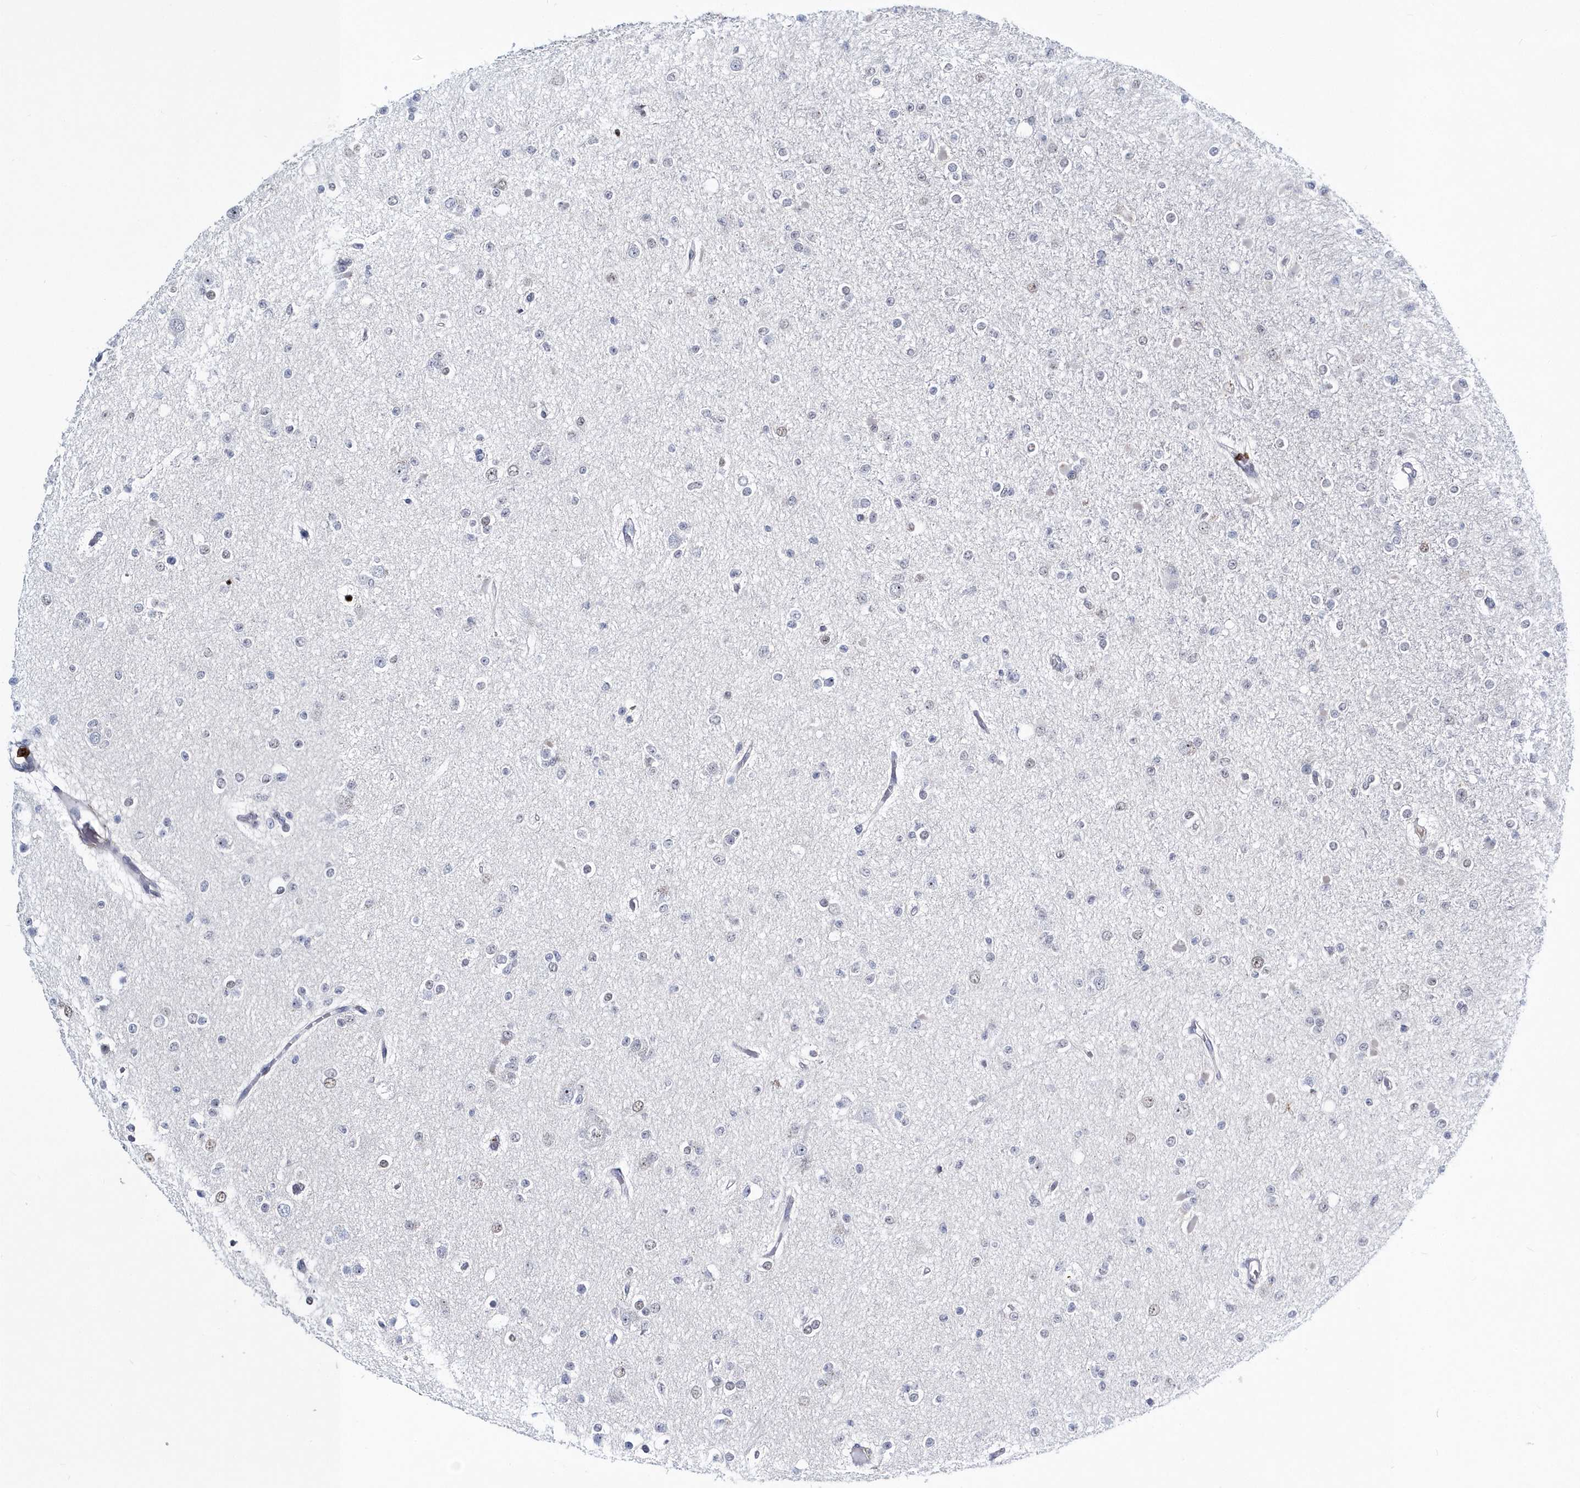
{"staining": {"intensity": "negative", "quantity": "none", "location": "none"}, "tissue": "glioma", "cell_type": "Tumor cells", "image_type": "cancer", "snomed": [{"axis": "morphology", "description": "Glioma, malignant, Low grade"}, {"axis": "topography", "description": "Brain"}], "caption": "Human malignant glioma (low-grade) stained for a protein using IHC reveals no positivity in tumor cells.", "gene": "ASCL4", "patient": {"sex": "female", "age": 22}}